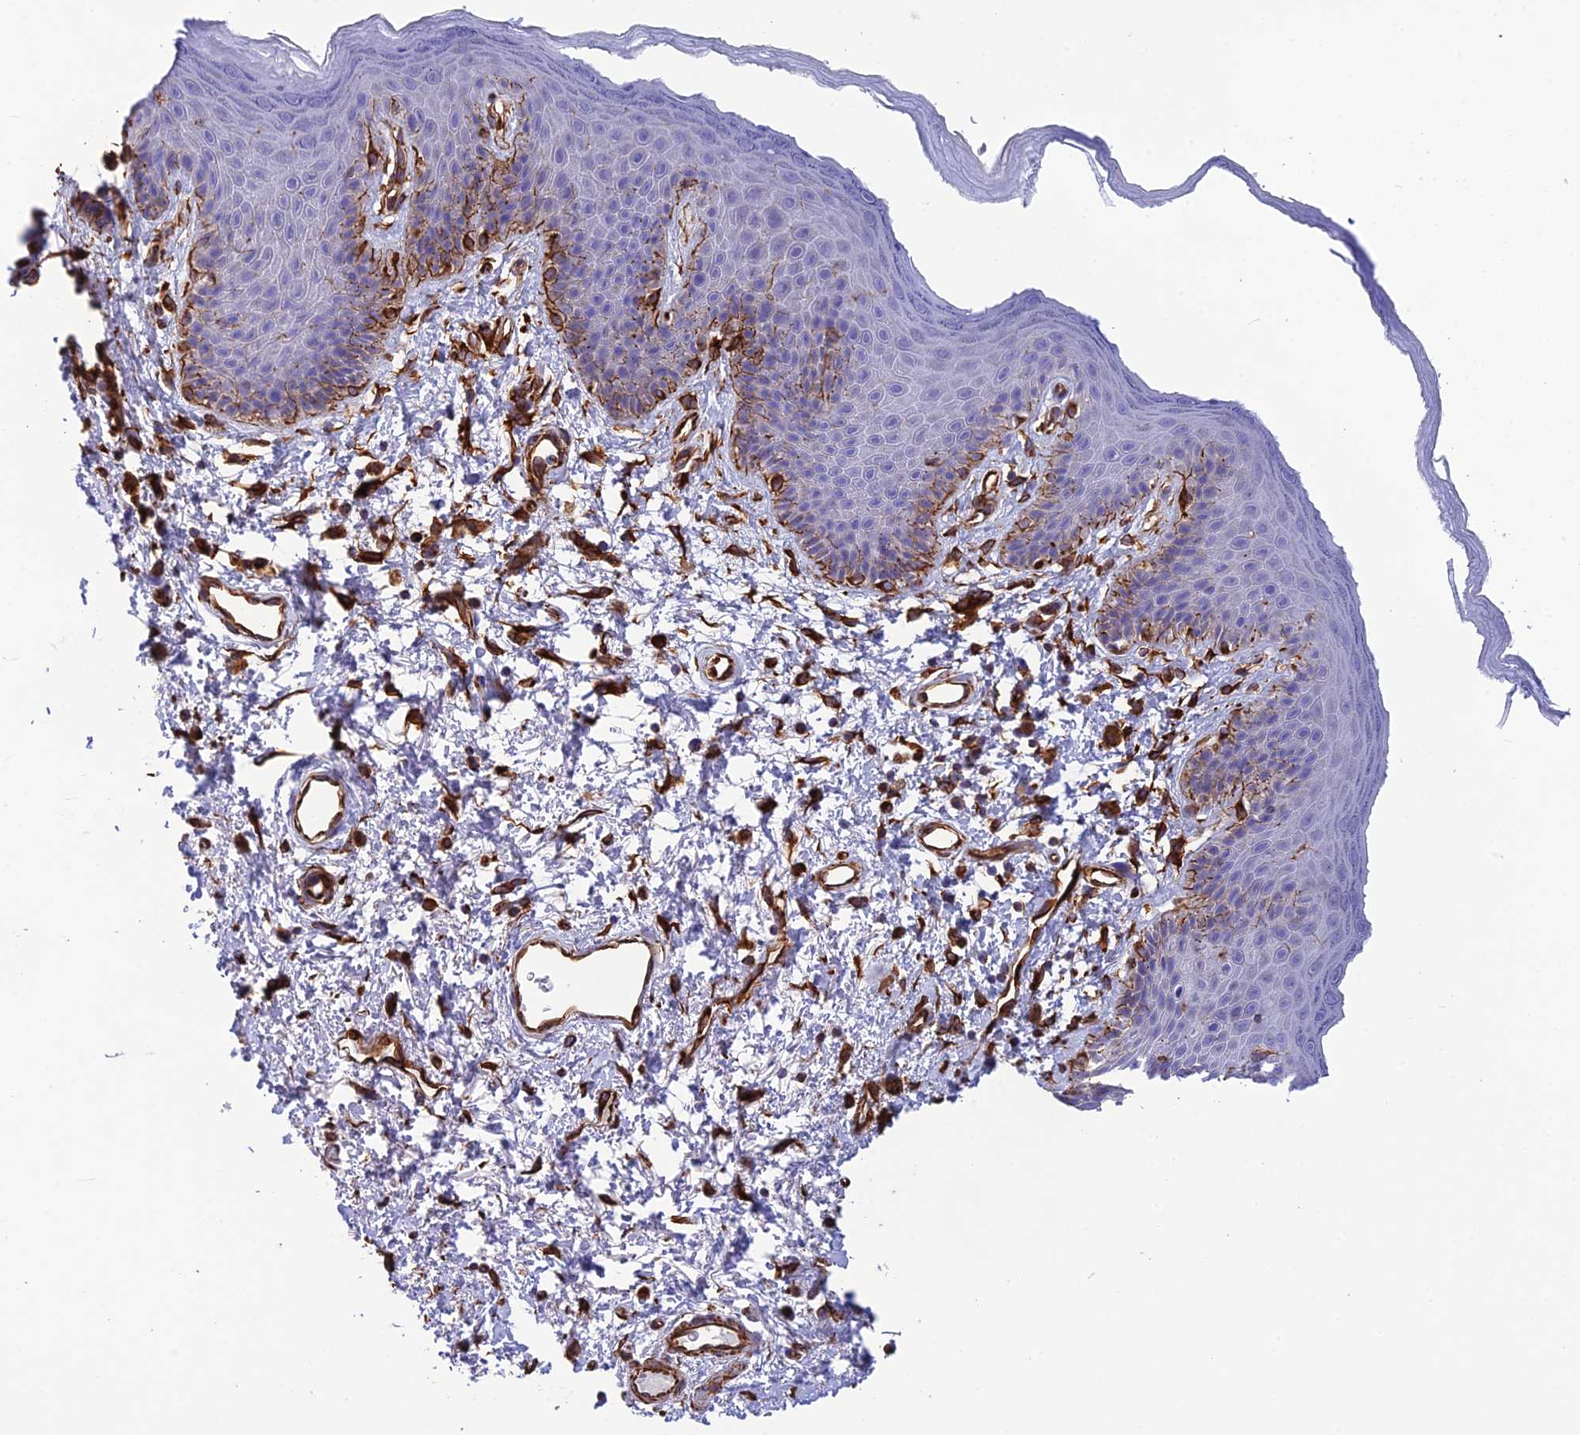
{"staining": {"intensity": "moderate", "quantity": "<25%", "location": "cytoplasmic/membranous"}, "tissue": "skin", "cell_type": "Epidermal cells", "image_type": "normal", "snomed": [{"axis": "morphology", "description": "Normal tissue, NOS"}, {"axis": "topography", "description": "Anal"}], "caption": "Skin was stained to show a protein in brown. There is low levels of moderate cytoplasmic/membranous expression in about <25% of epidermal cells.", "gene": "FBXL20", "patient": {"sex": "female", "age": 46}}